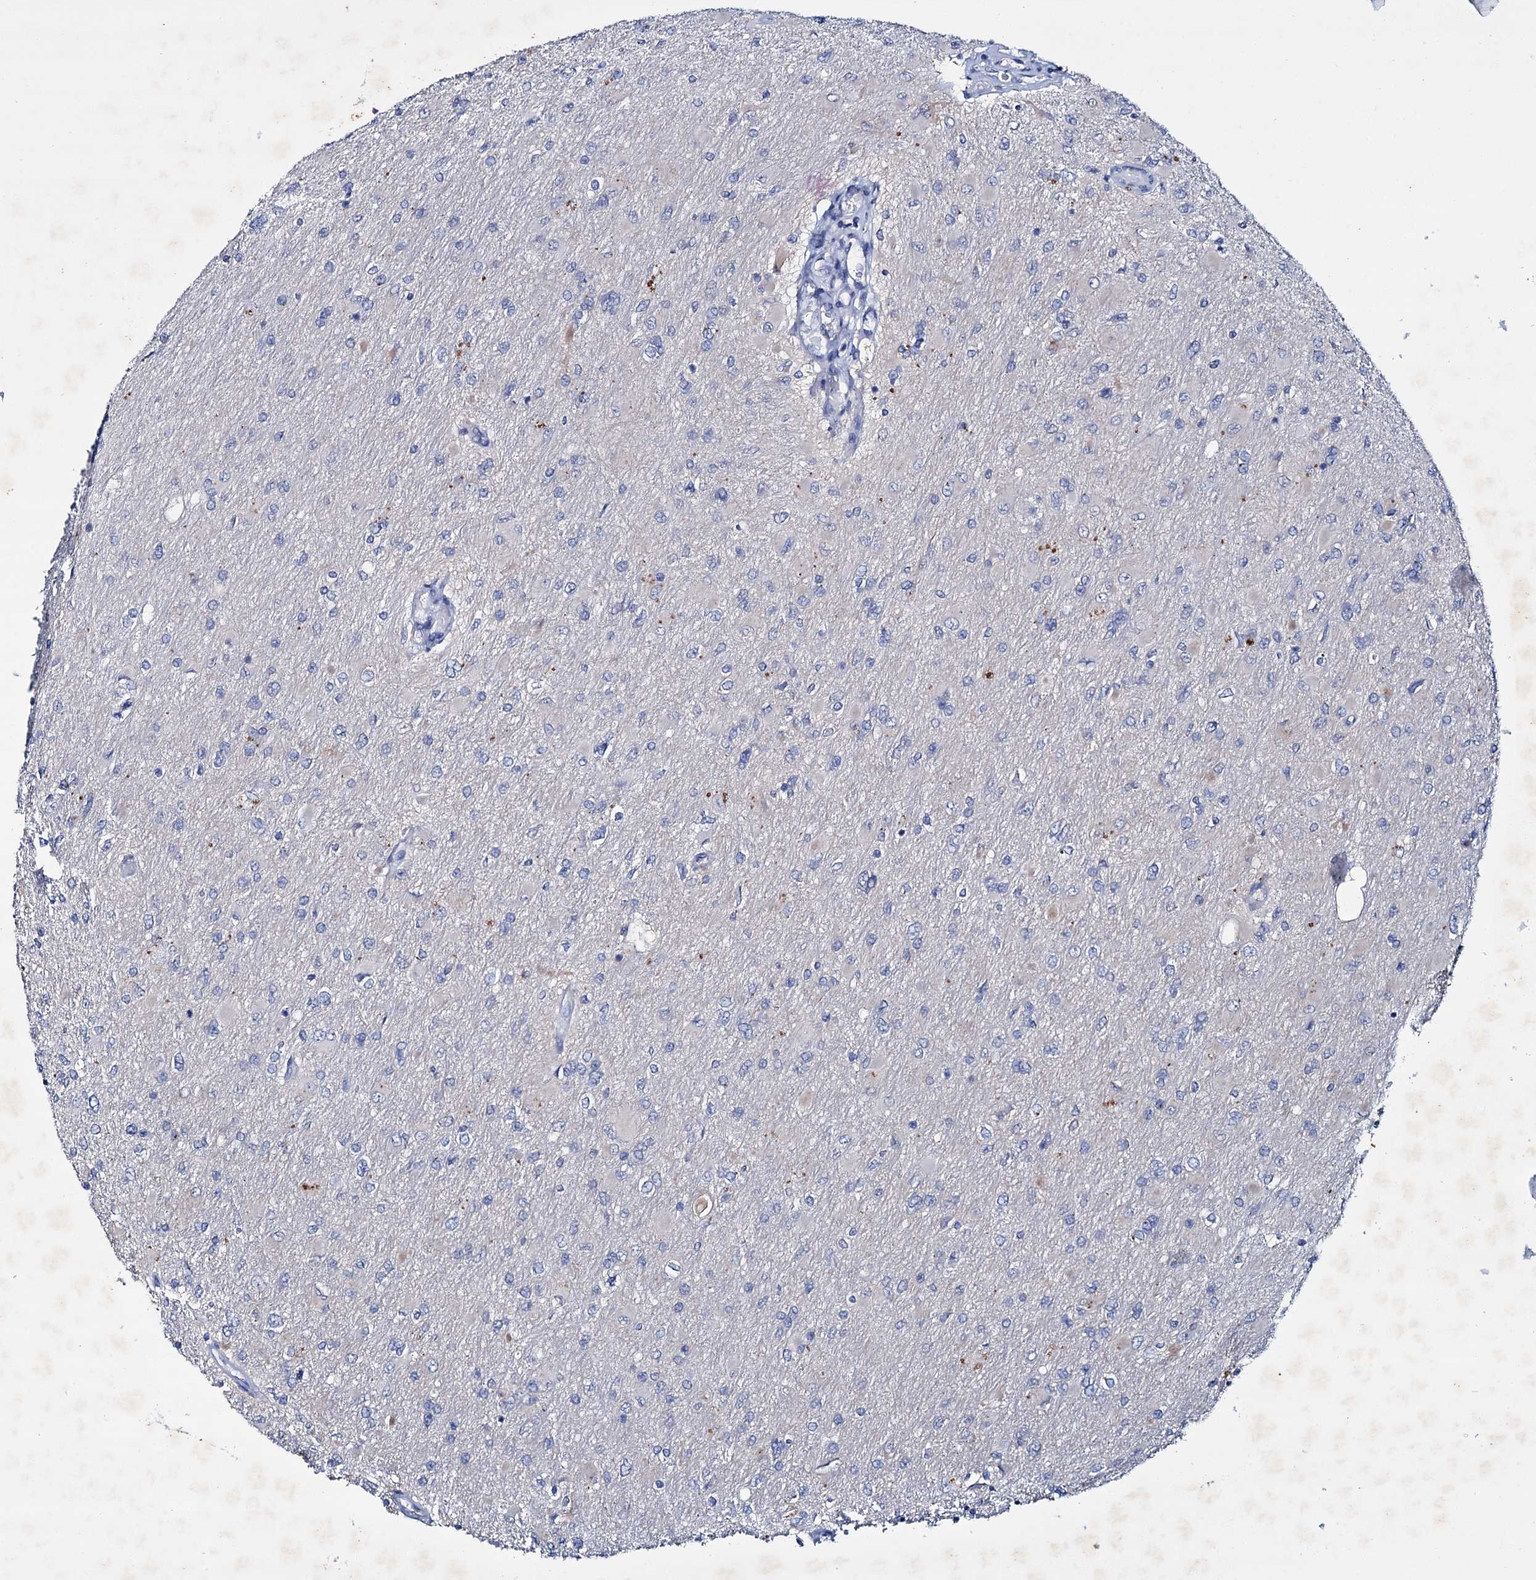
{"staining": {"intensity": "negative", "quantity": "none", "location": "none"}, "tissue": "glioma", "cell_type": "Tumor cells", "image_type": "cancer", "snomed": [{"axis": "morphology", "description": "Glioma, malignant, High grade"}, {"axis": "topography", "description": "Cerebral cortex"}], "caption": "Immunohistochemistry (IHC) micrograph of human glioma stained for a protein (brown), which demonstrates no positivity in tumor cells. (Immunohistochemistry (IHC), brightfield microscopy, high magnification).", "gene": "LYZL4", "patient": {"sex": "female", "age": 36}}